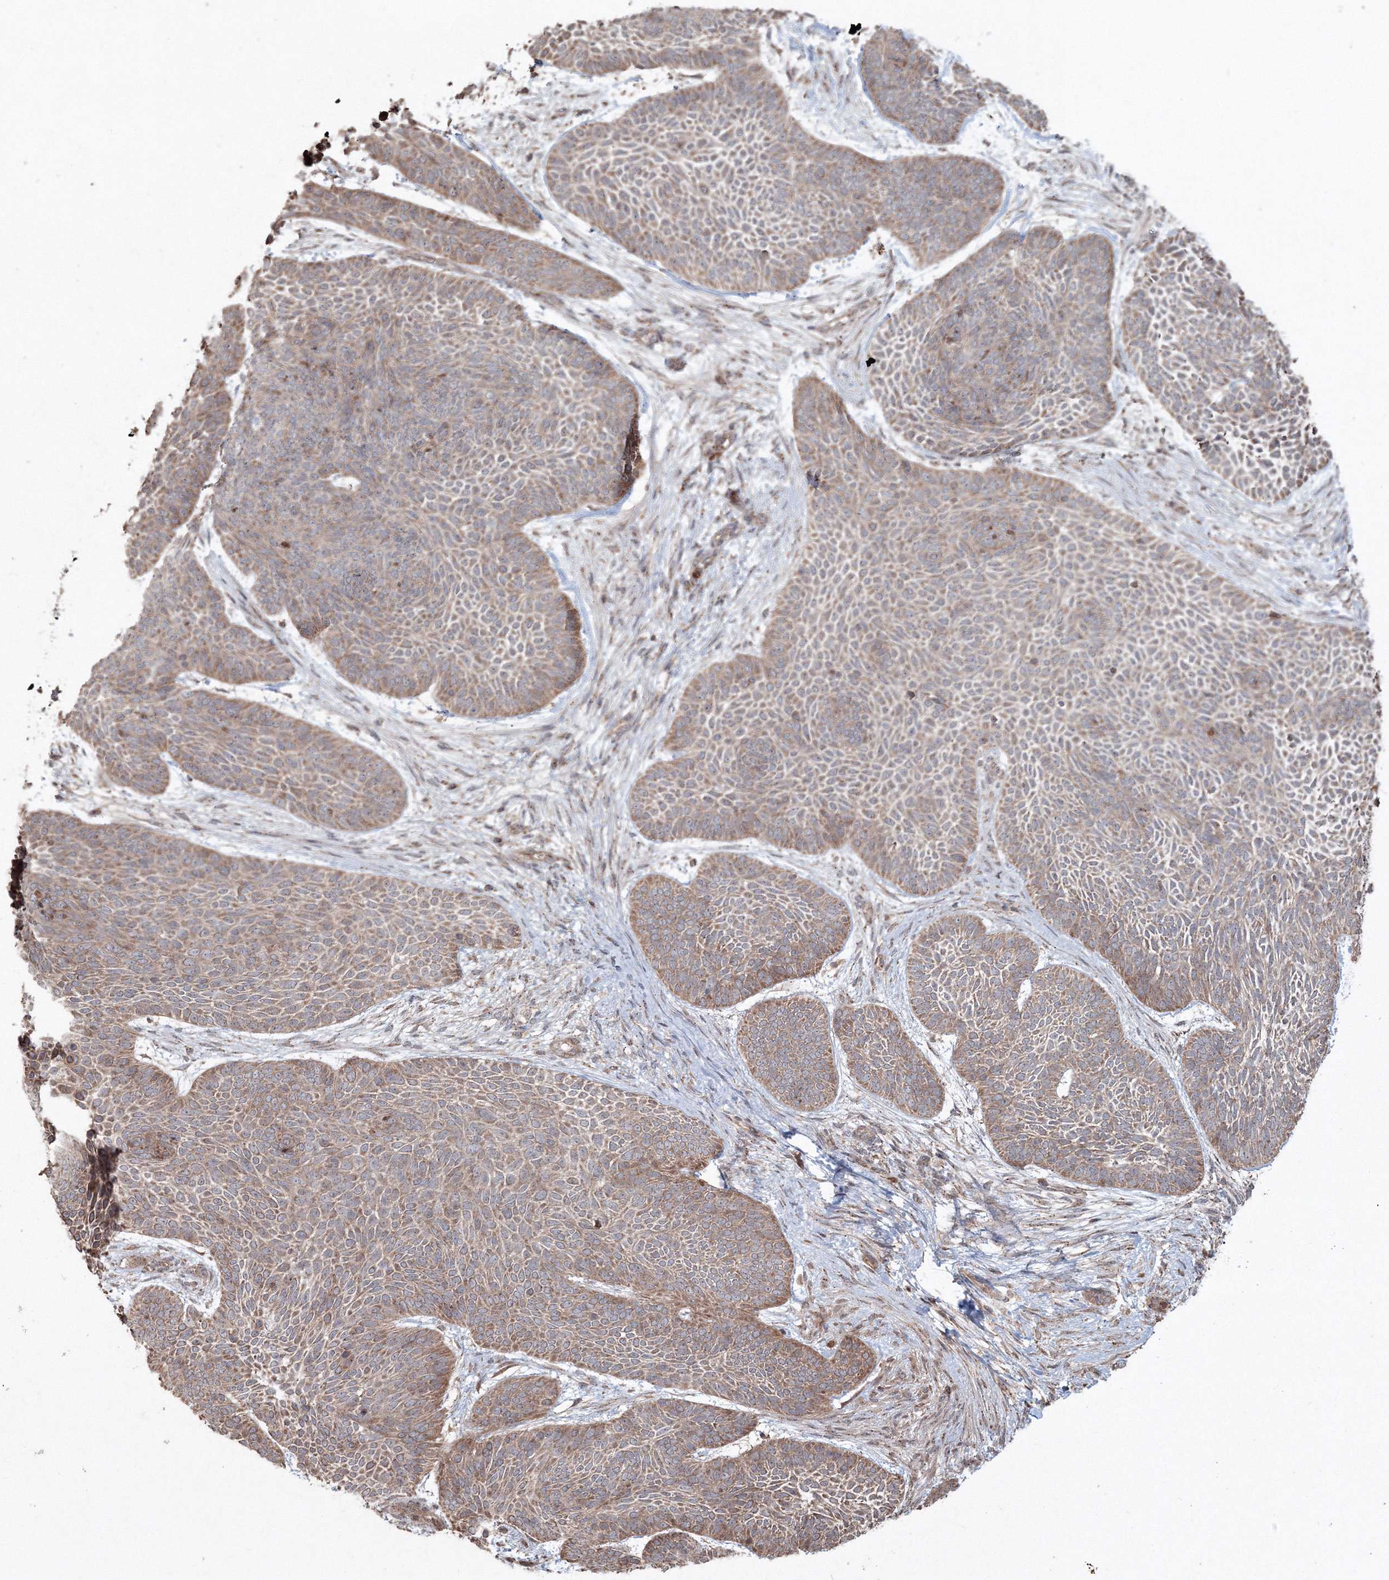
{"staining": {"intensity": "moderate", "quantity": ">75%", "location": "cytoplasmic/membranous"}, "tissue": "skin cancer", "cell_type": "Tumor cells", "image_type": "cancer", "snomed": [{"axis": "morphology", "description": "Basal cell carcinoma"}, {"axis": "topography", "description": "Skin"}], "caption": "A high-resolution micrograph shows IHC staining of skin cancer (basal cell carcinoma), which reveals moderate cytoplasmic/membranous staining in about >75% of tumor cells.", "gene": "ANAPC16", "patient": {"sex": "male", "age": 85}}